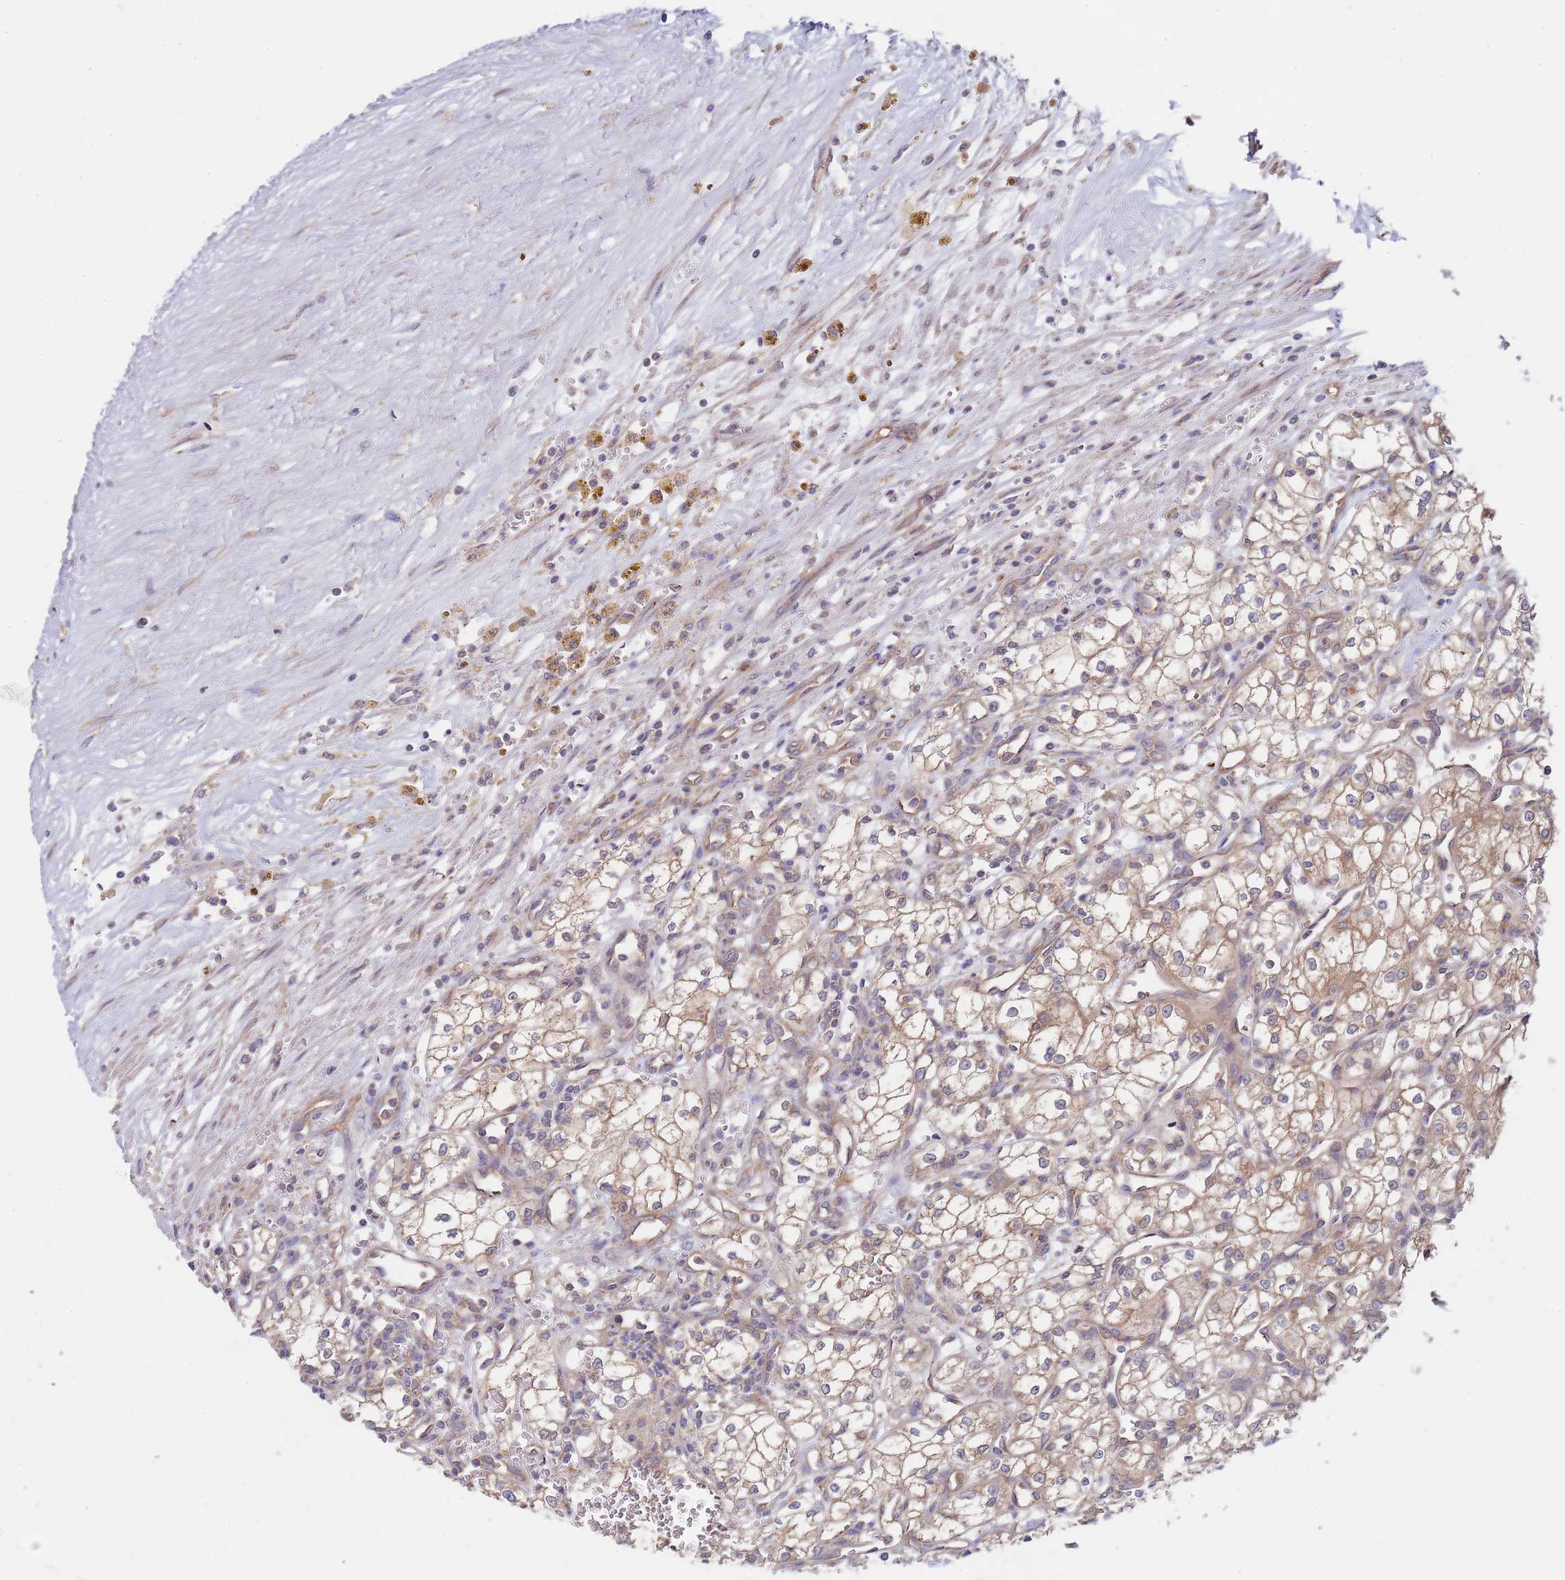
{"staining": {"intensity": "weak", "quantity": ">75%", "location": "cytoplasmic/membranous"}, "tissue": "renal cancer", "cell_type": "Tumor cells", "image_type": "cancer", "snomed": [{"axis": "morphology", "description": "Adenocarcinoma, NOS"}, {"axis": "topography", "description": "Kidney"}], "caption": "This photomicrograph demonstrates adenocarcinoma (renal) stained with immunohistochemistry (IHC) to label a protein in brown. The cytoplasmic/membranous of tumor cells show weak positivity for the protein. Nuclei are counter-stained blue.", "gene": "EIF3F", "patient": {"sex": "male", "age": 59}}